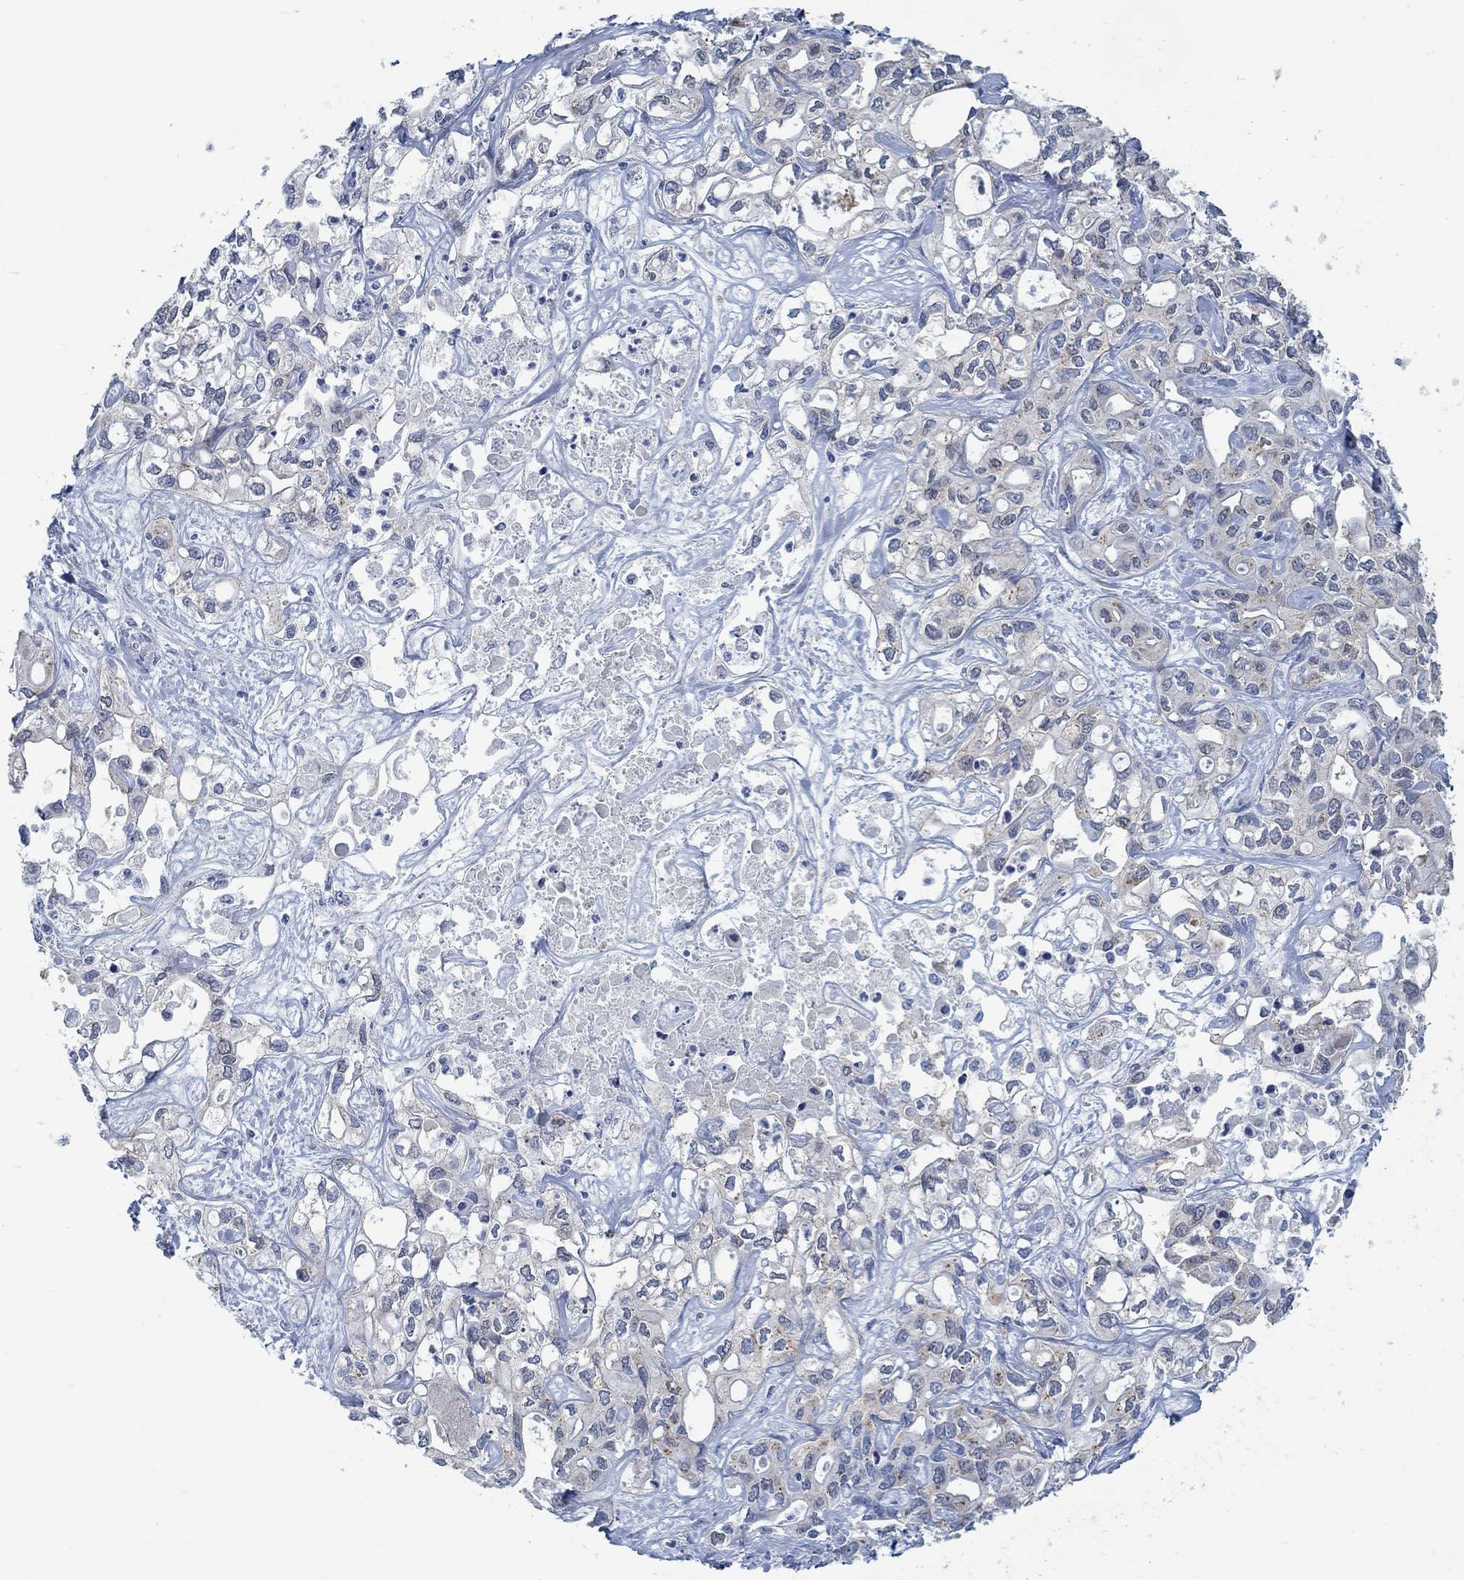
{"staining": {"intensity": "negative", "quantity": "none", "location": "none"}, "tissue": "liver cancer", "cell_type": "Tumor cells", "image_type": "cancer", "snomed": [{"axis": "morphology", "description": "Cholangiocarcinoma"}, {"axis": "topography", "description": "Liver"}], "caption": "Micrograph shows no significant protein positivity in tumor cells of liver cholangiocarcinoma.", "gene": "TEKT4", "patient": {"sex": "female", "age": 64}}